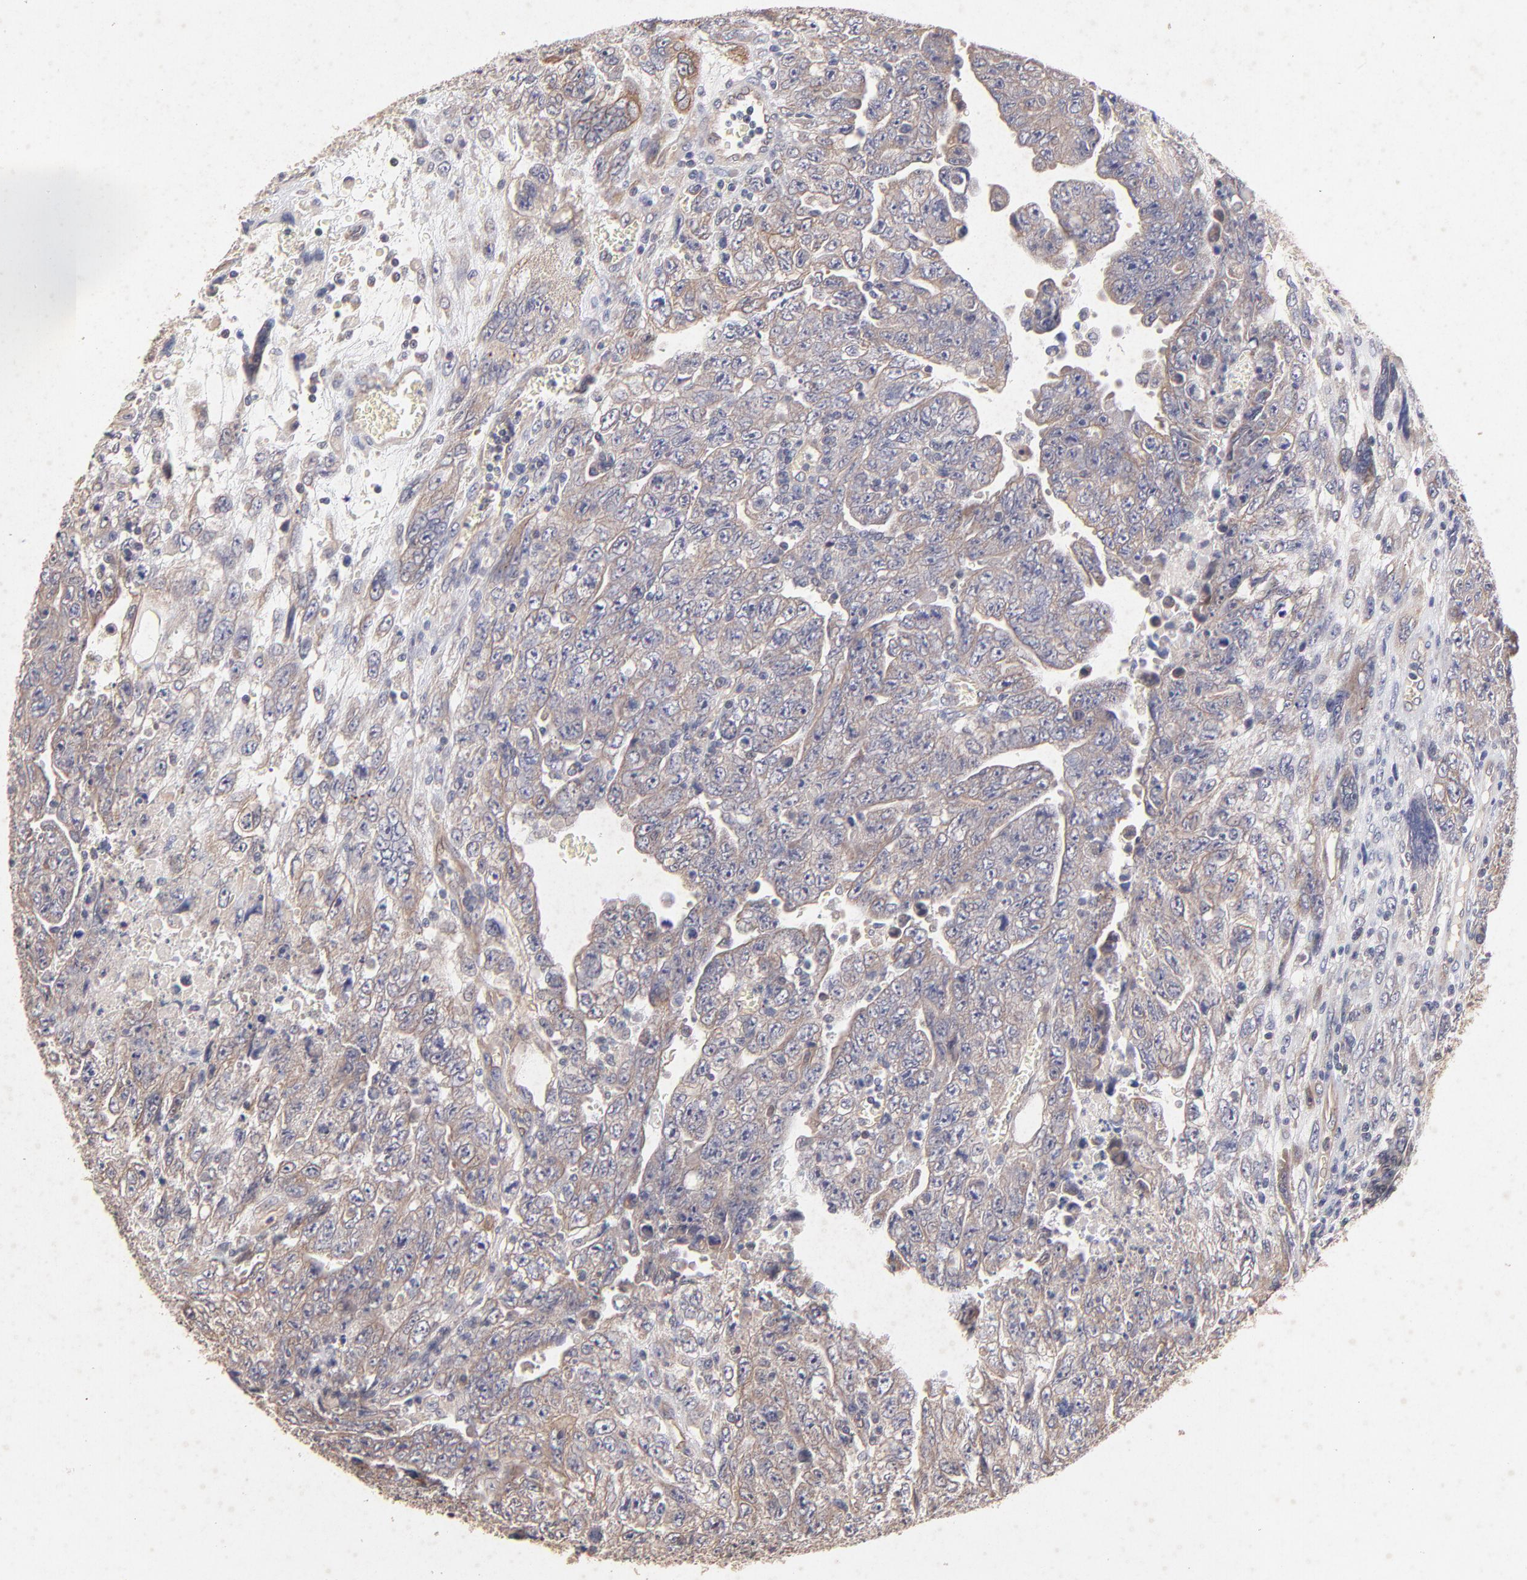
{"staining": {"intensity": "moderate", "quantity": ">75%", "location": "cytoplasmic/membranous"}, "tissue": "testis cancer", "cell_type": "Tumor cells", "image_type": "cancer", "snomed": [{"axis": "morphology", "description": "Carcinoma, Embryonal, NOS"}, {"axis": "topography", "description": "Testis"}], "caption": "About >75% of tumor cells in embryonal carcinoma (testis) exhibit moderate cytoplasmic/membranous protein positivity as visualized by brown immunohistochemical staining.", "gene": "STAP2", "patient": {"sex": "male", "age": 28}}